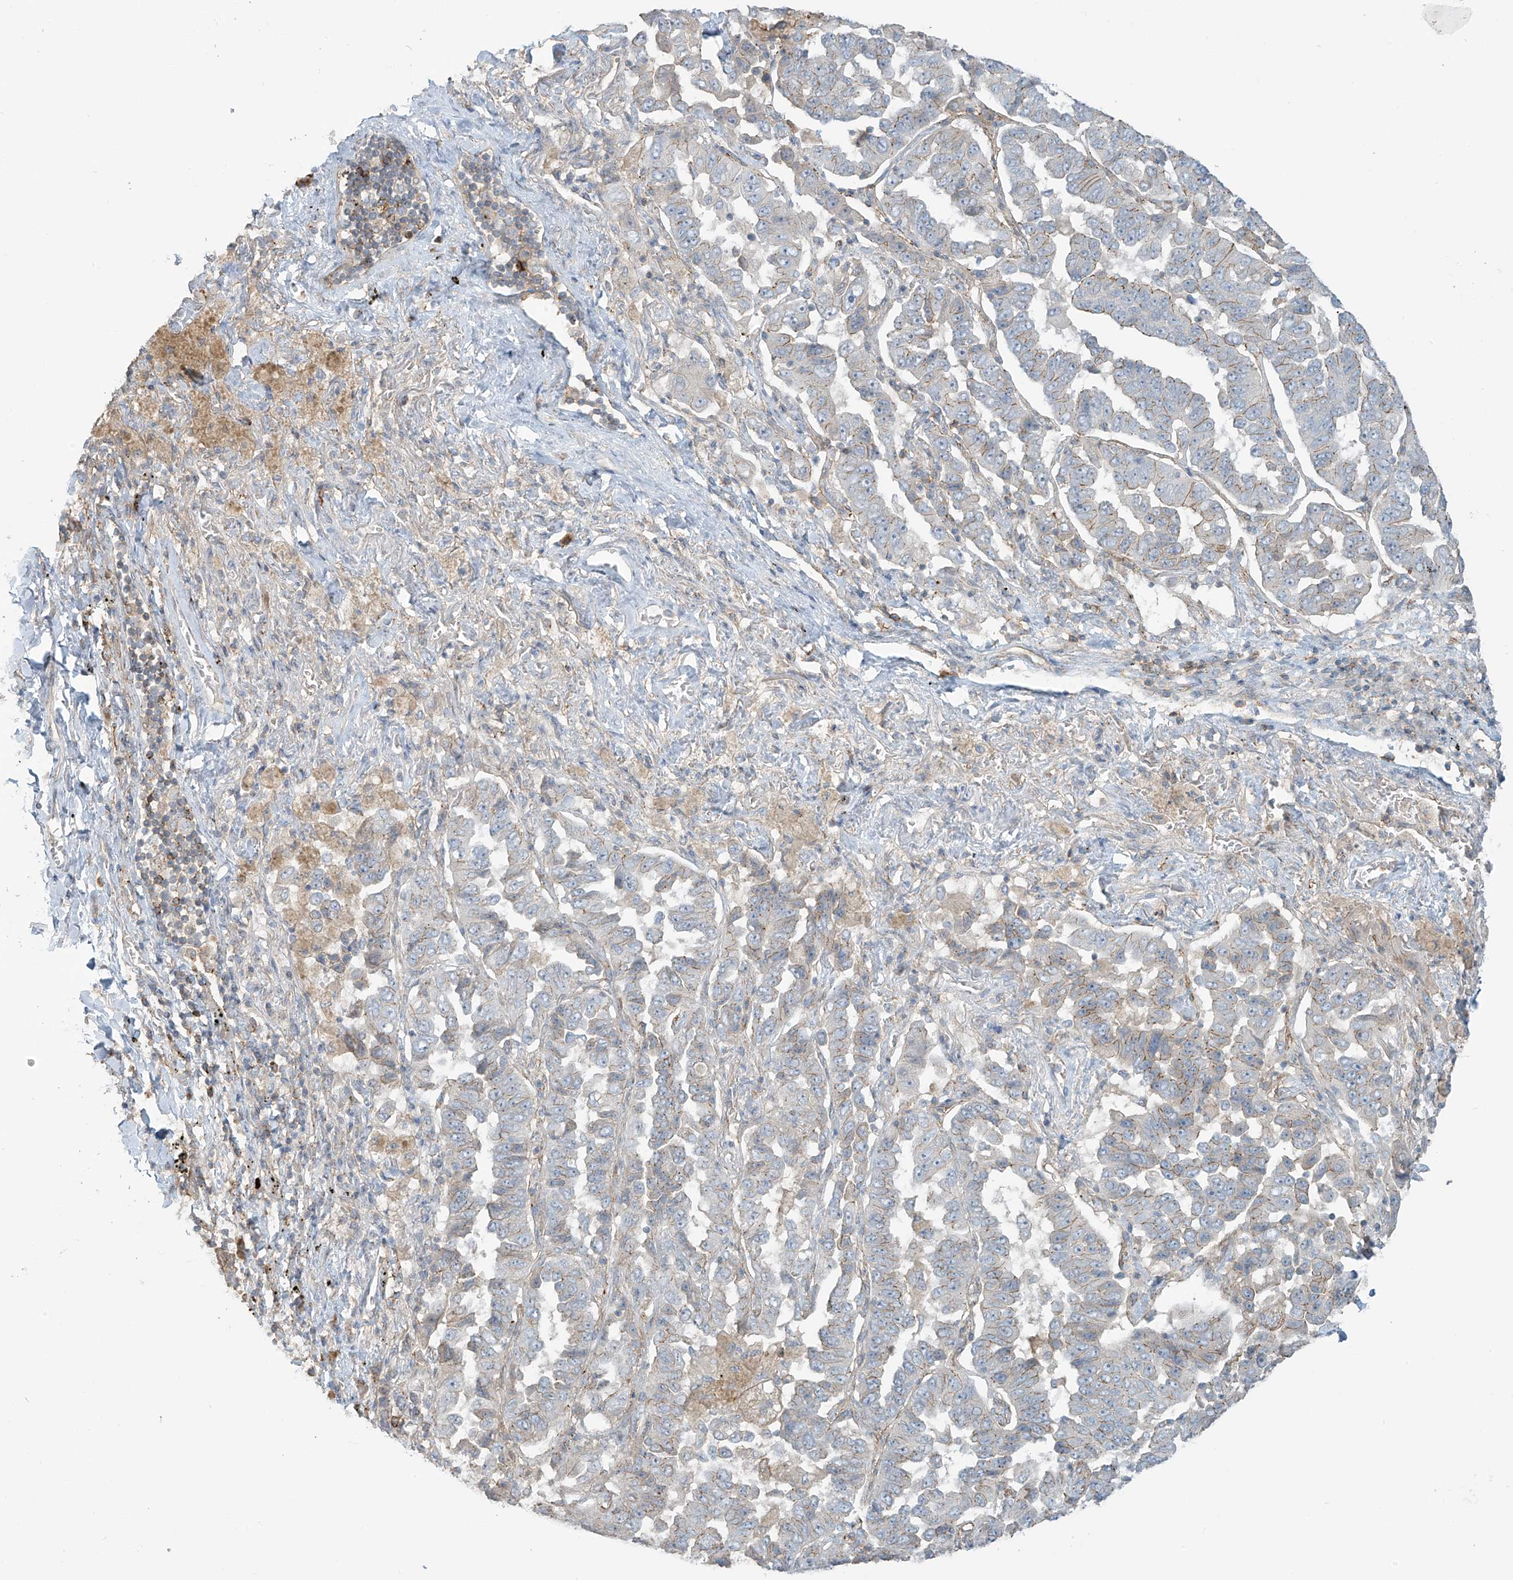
{"staining": {"intensity": "weak", "quantity": "25%-75%", "location": "cytoplasmic/membranous"}, "tissue": "lung cancer", "cell_type": "Tumor cells", "image_type": "cancer", "snomed": [{"axis": "morphology", "description": "Adenocarcinoma, NOS"}, {"axis": "topography", "description": "Lung"}], "caption": "An immunohistochemistry histopathology image of neoplastic tissue is shown. Protein staining in brown shows weak cytoplasmic/membranous positivity in lung cancer (adenocarcinoma) within tumor cells.", "gene": "SLC9A2", "patient": {"sex": "female", "age": 51}}